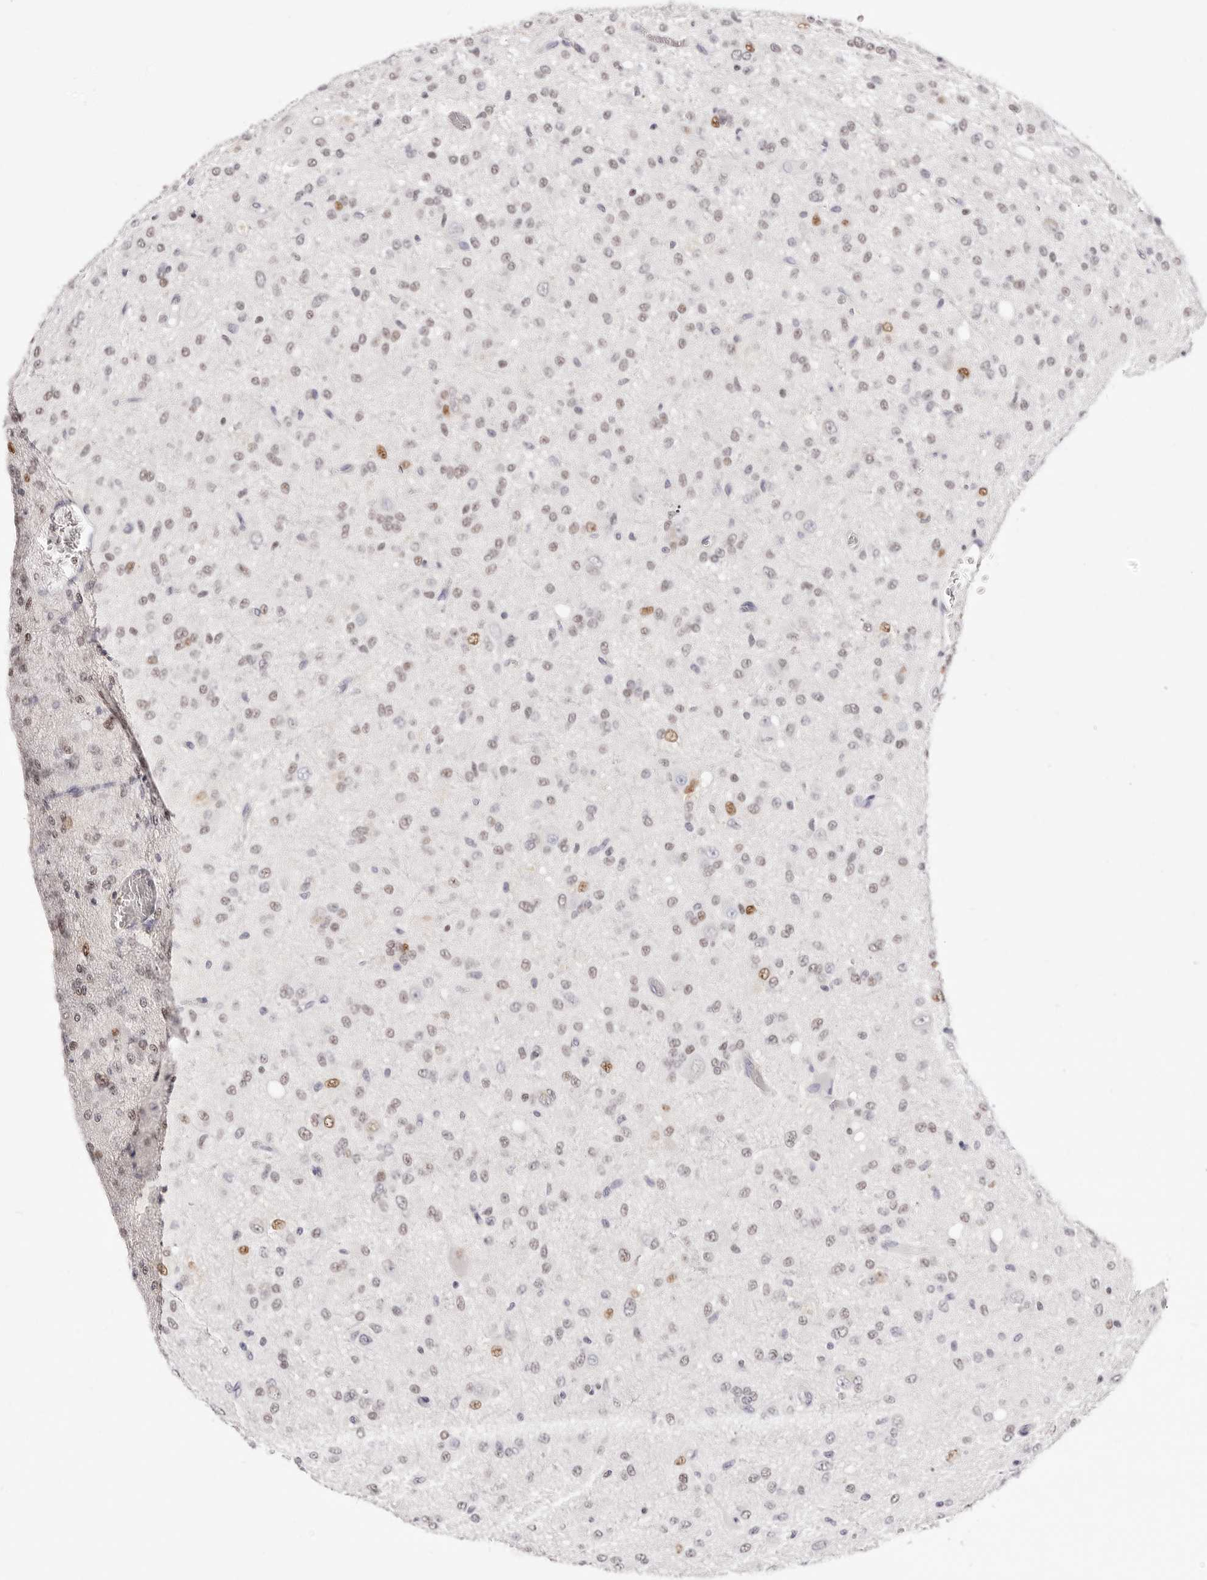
{"staining": {"intensity": "moderate", "quantity": "<25%", "location": "nuclear"}, "tissue": "glioma", "cell_type": "Tumor cells", "image_type": "cancer", "snomed": [{"axis": "morphology", "description": "Glioma, malignant, High grade"}, {"axis": "topography", "description": "Brain"}], "caption": "A photomicrograph of human glioma stained for a protein shows moderate nuclear brown staining in tumor cells.", "gene": "TKT", "patient": {"sex": "female", "age": 59}}